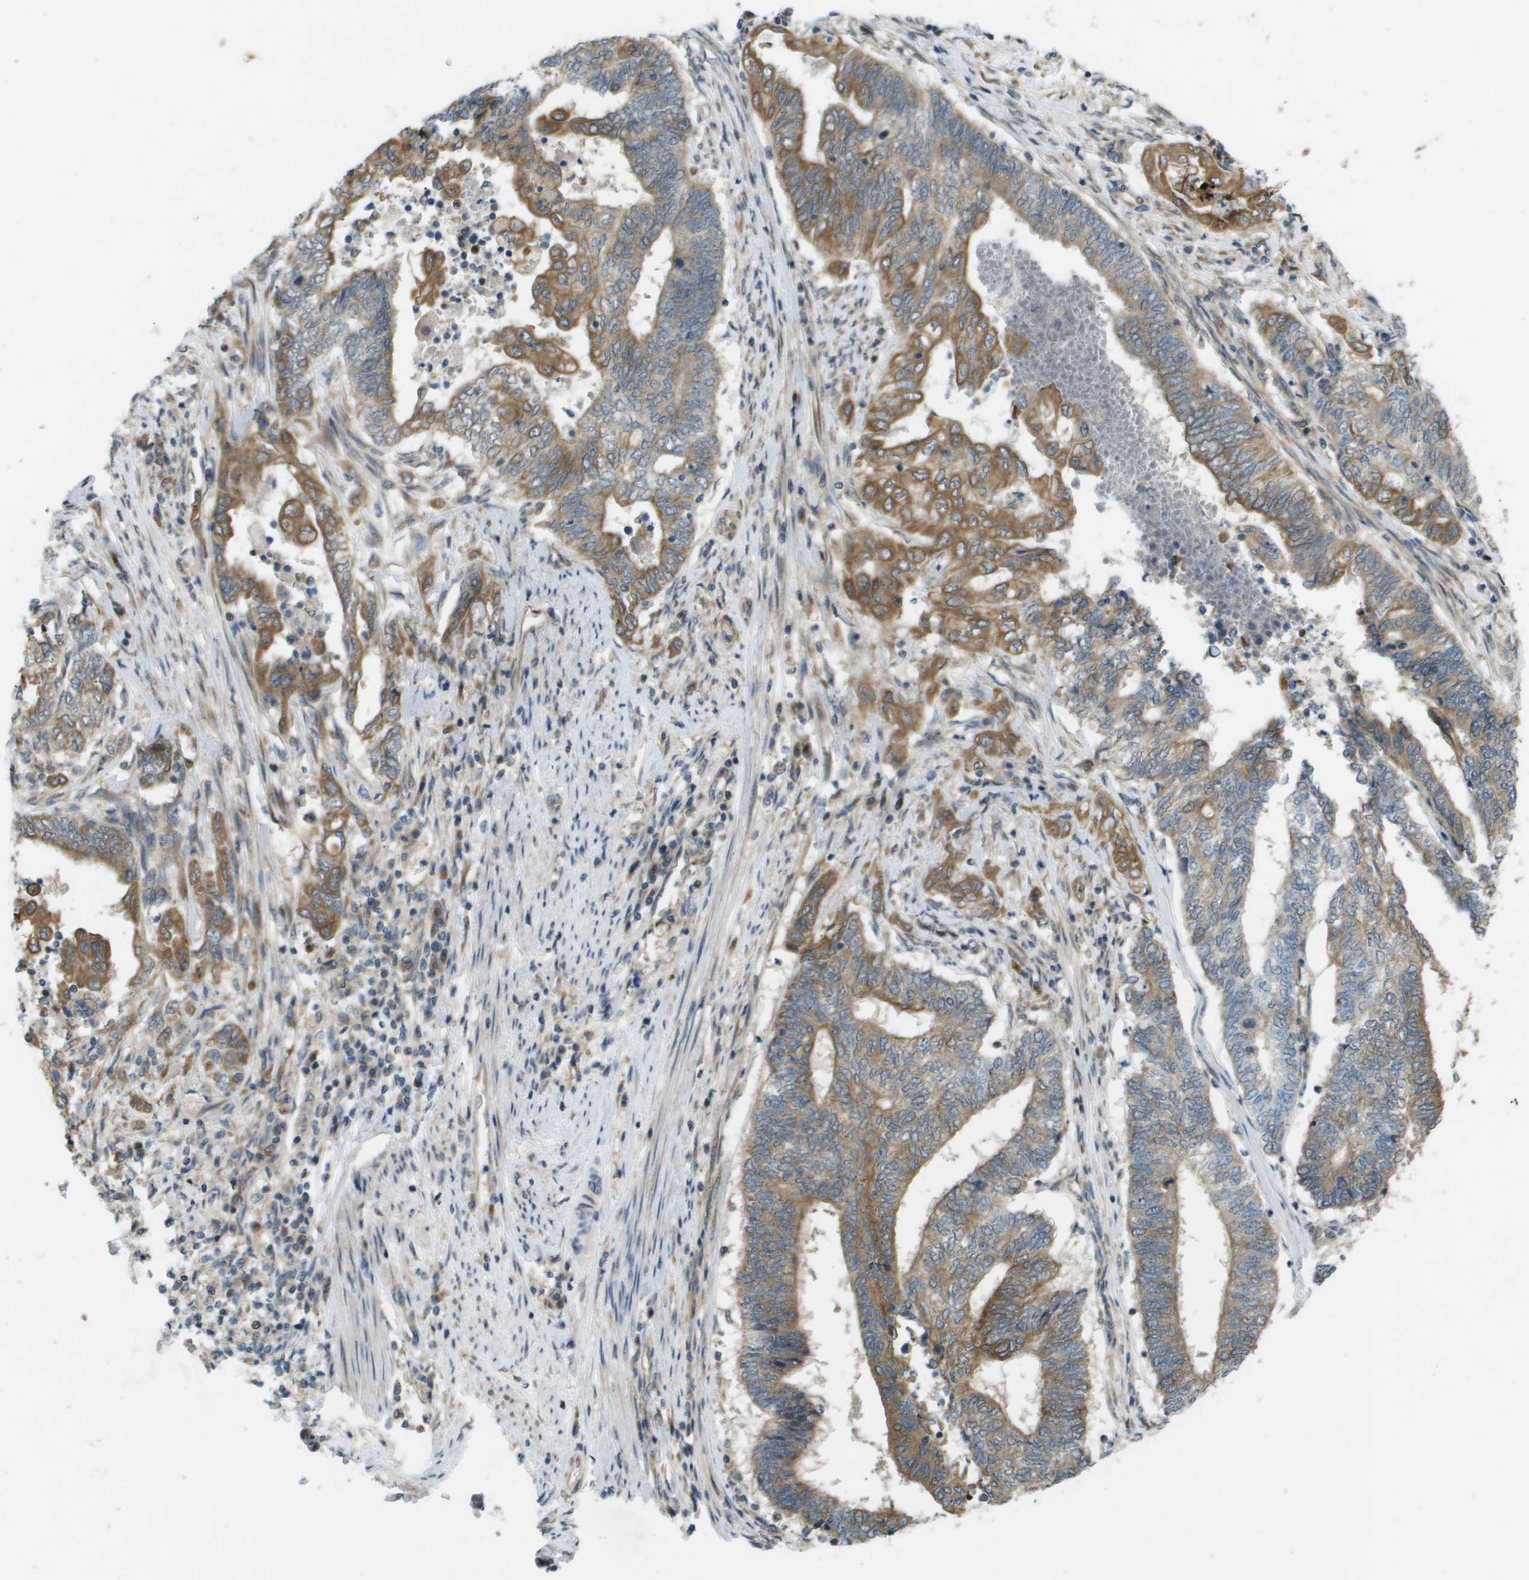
{"staining": {"intensity": "moderate", "quantity": "25%-75%", "location": "cytoplasmic/membranous"}, "tissue": "endometrial cancer", "cell_type": "Tumor cells", "image_type": "cancer", "snomed": [{"axis": "morphology", "description": "Adenocarcinoma, NOS"}, {"axis": "topography", "description": "Uterus"}, {"axis": "topography", "description": "Endometrium"}], "caption": "Adenocarcinoma (endometrial) stained with a brown dye shows moderate cytoplasmic/membranous positive expression in about 25%-75% of tumor cells.", "gene": "IFNLR1", "patient": {"sex": "female", "age": 70}}